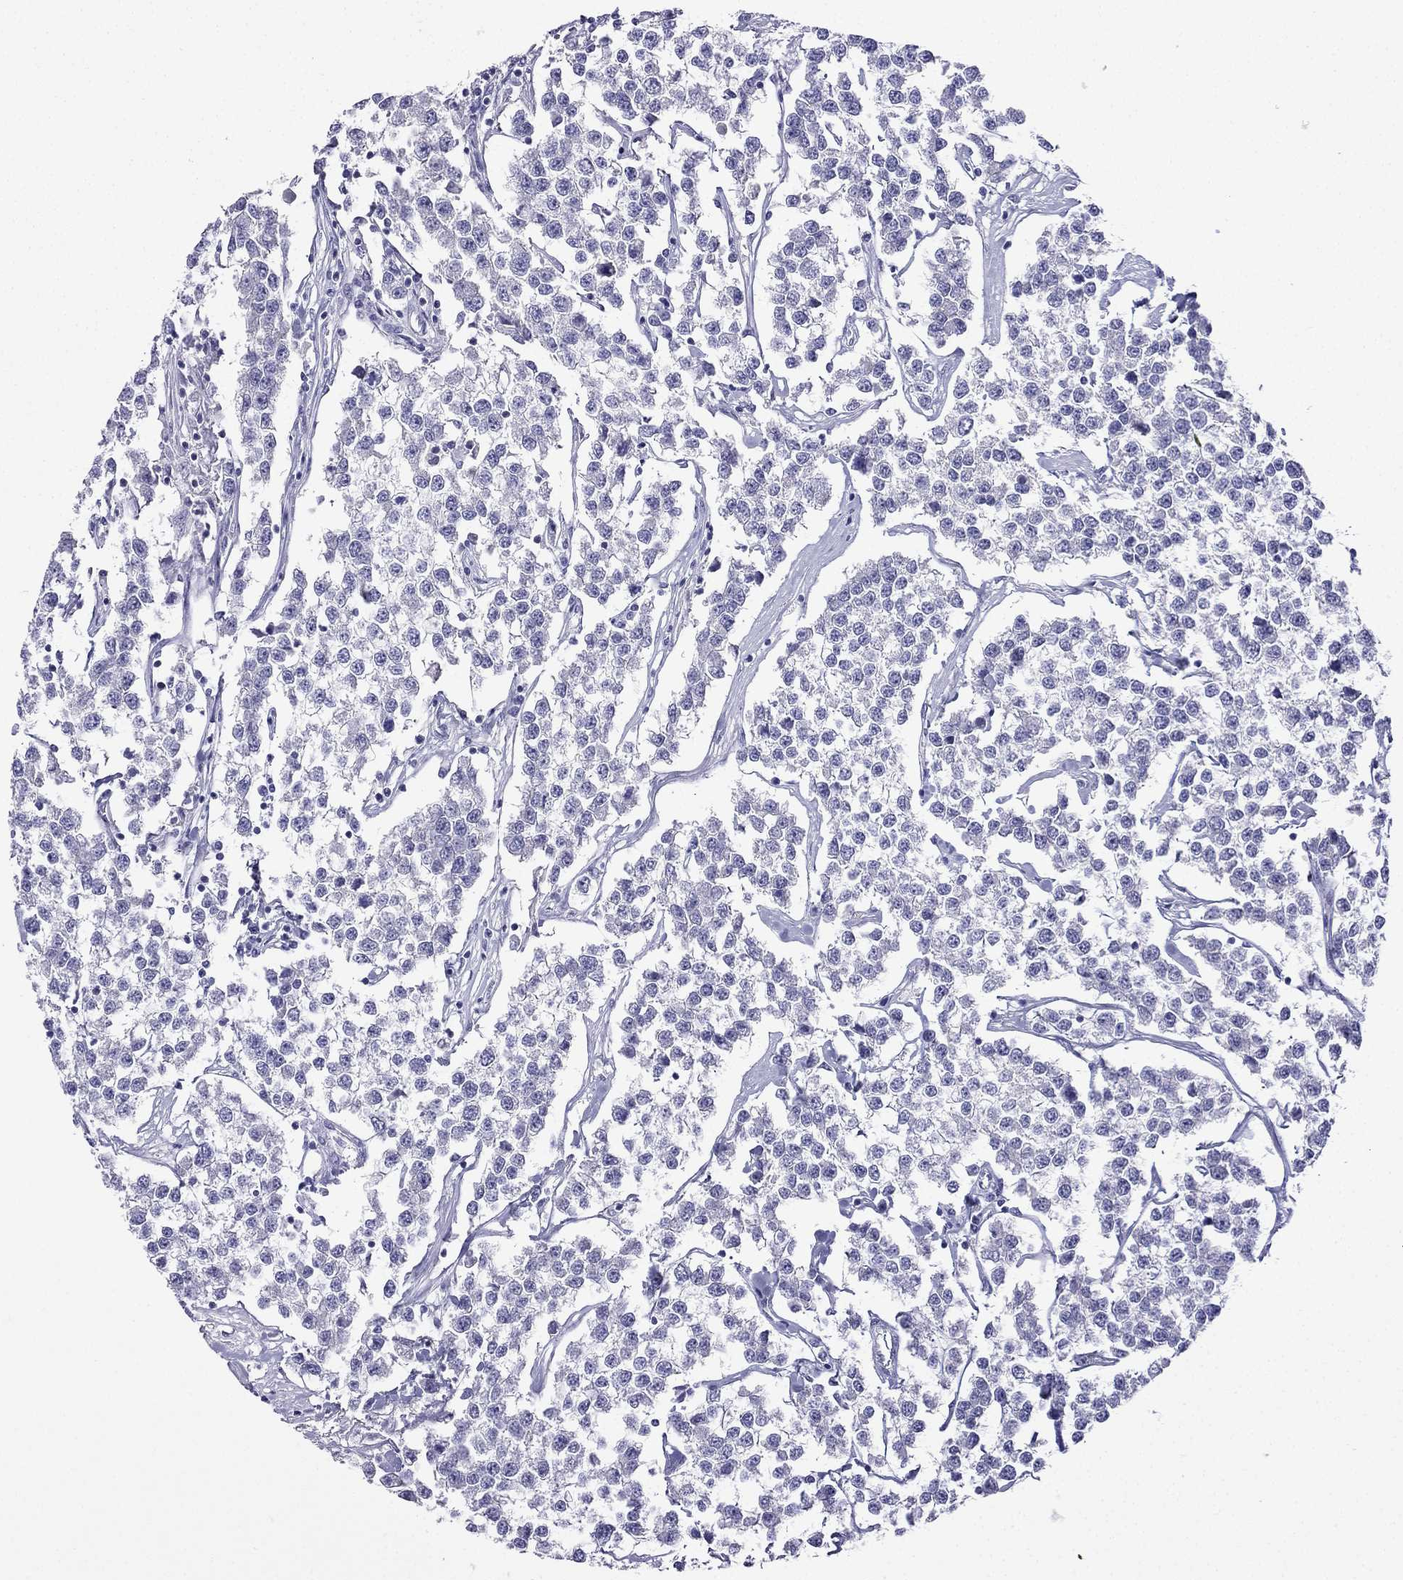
{"staining": {"intensity": "negative", "quantity": "none", "location": "none"}, "tissue": "testis cancer", "cell_type": "Tumor cells", "image_type": "cancer", "snomed": [{"axis": "morphology", "description": "Seminoma, NOS"}, {"axis": "topography", "description": "Testis"}], "caption": "High power microscopy image of an immunohistochemistry photomicrograph of testis seminoma, revealing no significant positivity in tumor cells.", "gene": "KCNJ10", "patient": {"sex": "male", "age": 59}}